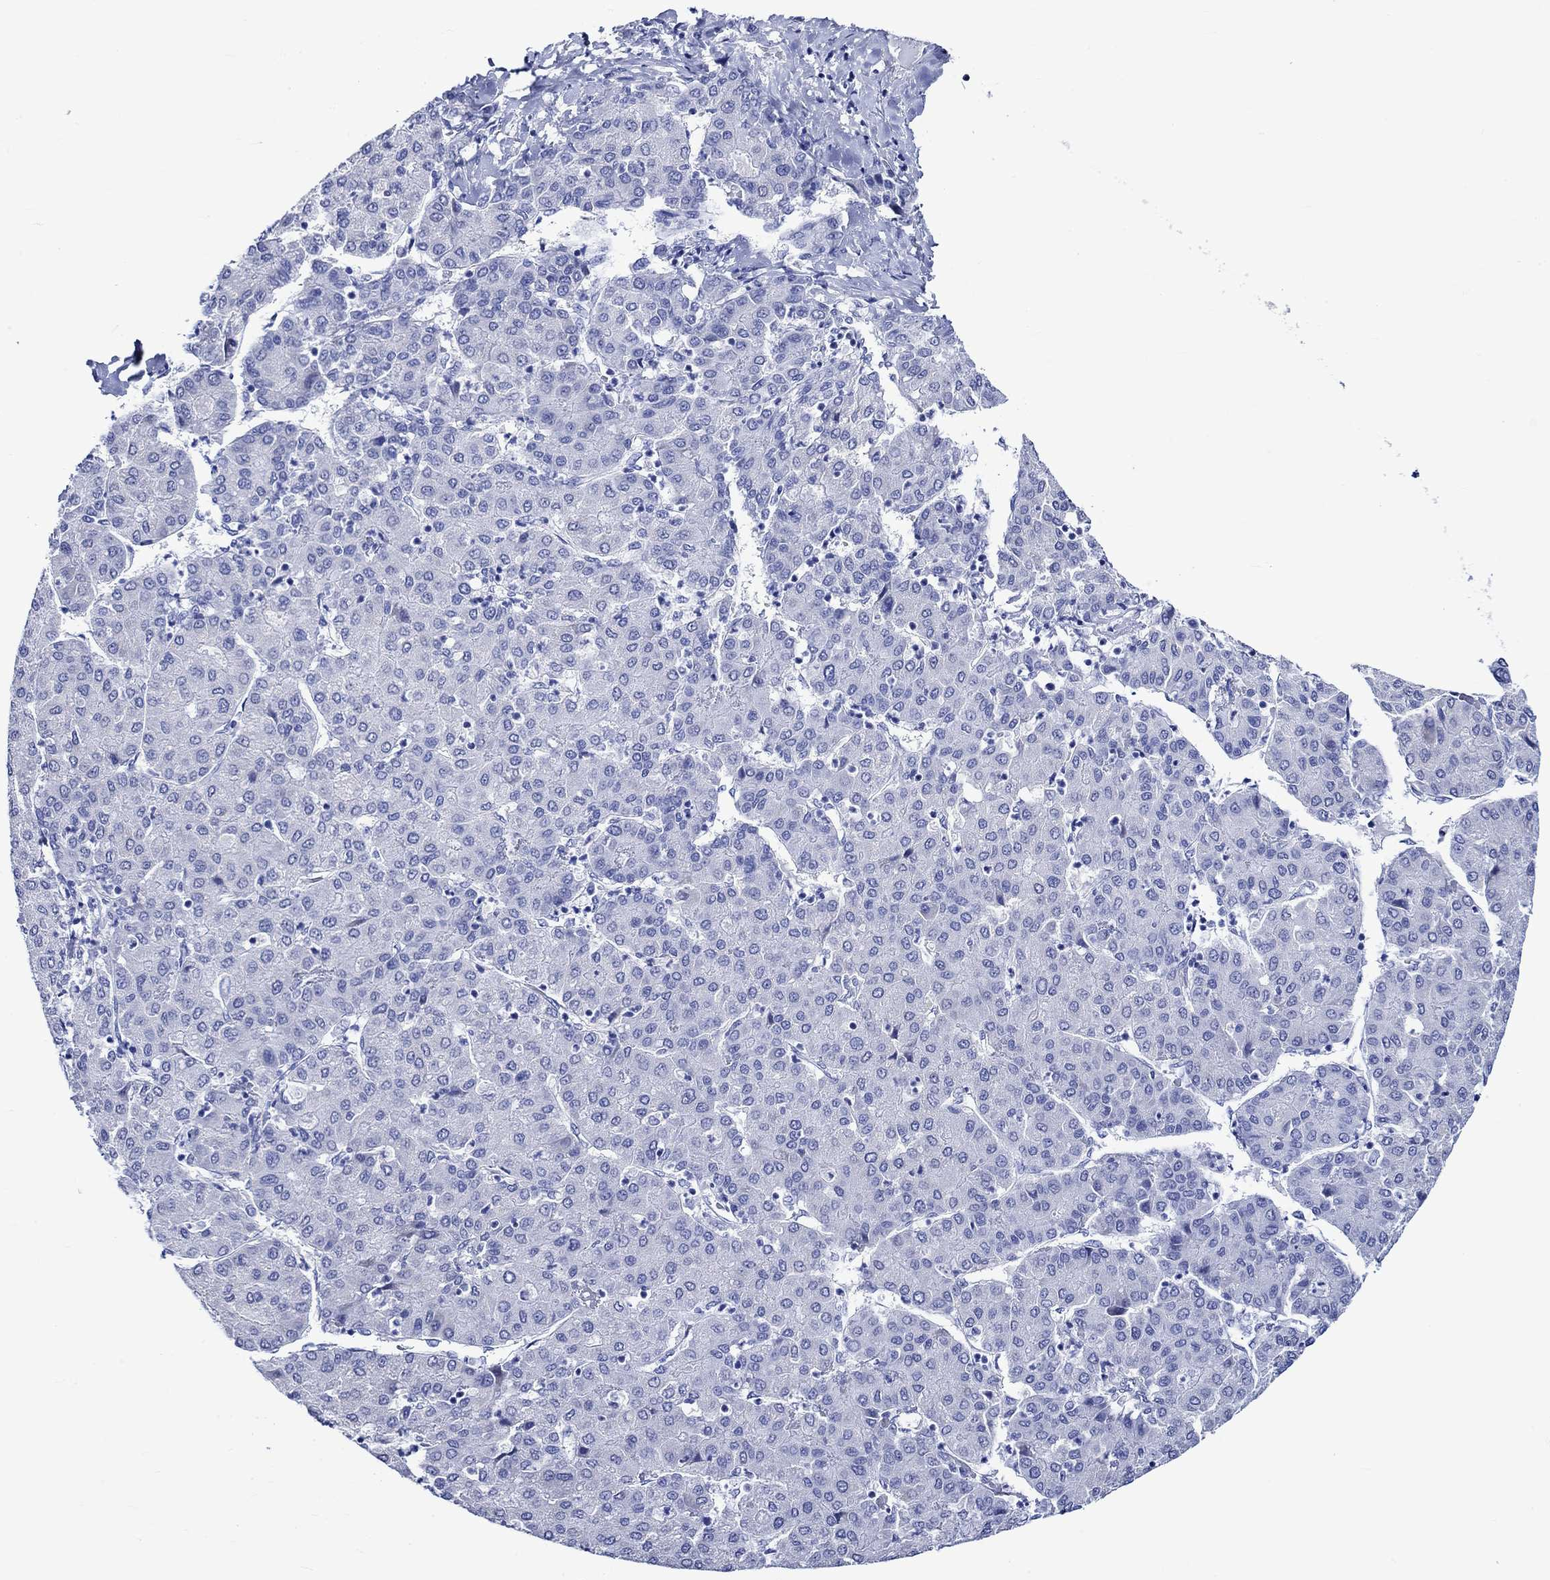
{"staining": {"intensity": "negative", "quantity": "none", "location": "none"}, "tissue": "liver cancer", "cell_type": "Tumor cells", "image_type": "cancer", "snomed": [{"axis": "morphology", "description": "Carcinoma, Hepatocellular, NOS"}, {"axis": "topography", "description": "Liver"}], "caption": "DAB (3,3'-diaminobenzidine) immunohistochemical staining of human liver cancer displays no significant expression in tumor cells.", "gene": "CRYAB", "patient": {"sex": "male", "age": 65}}